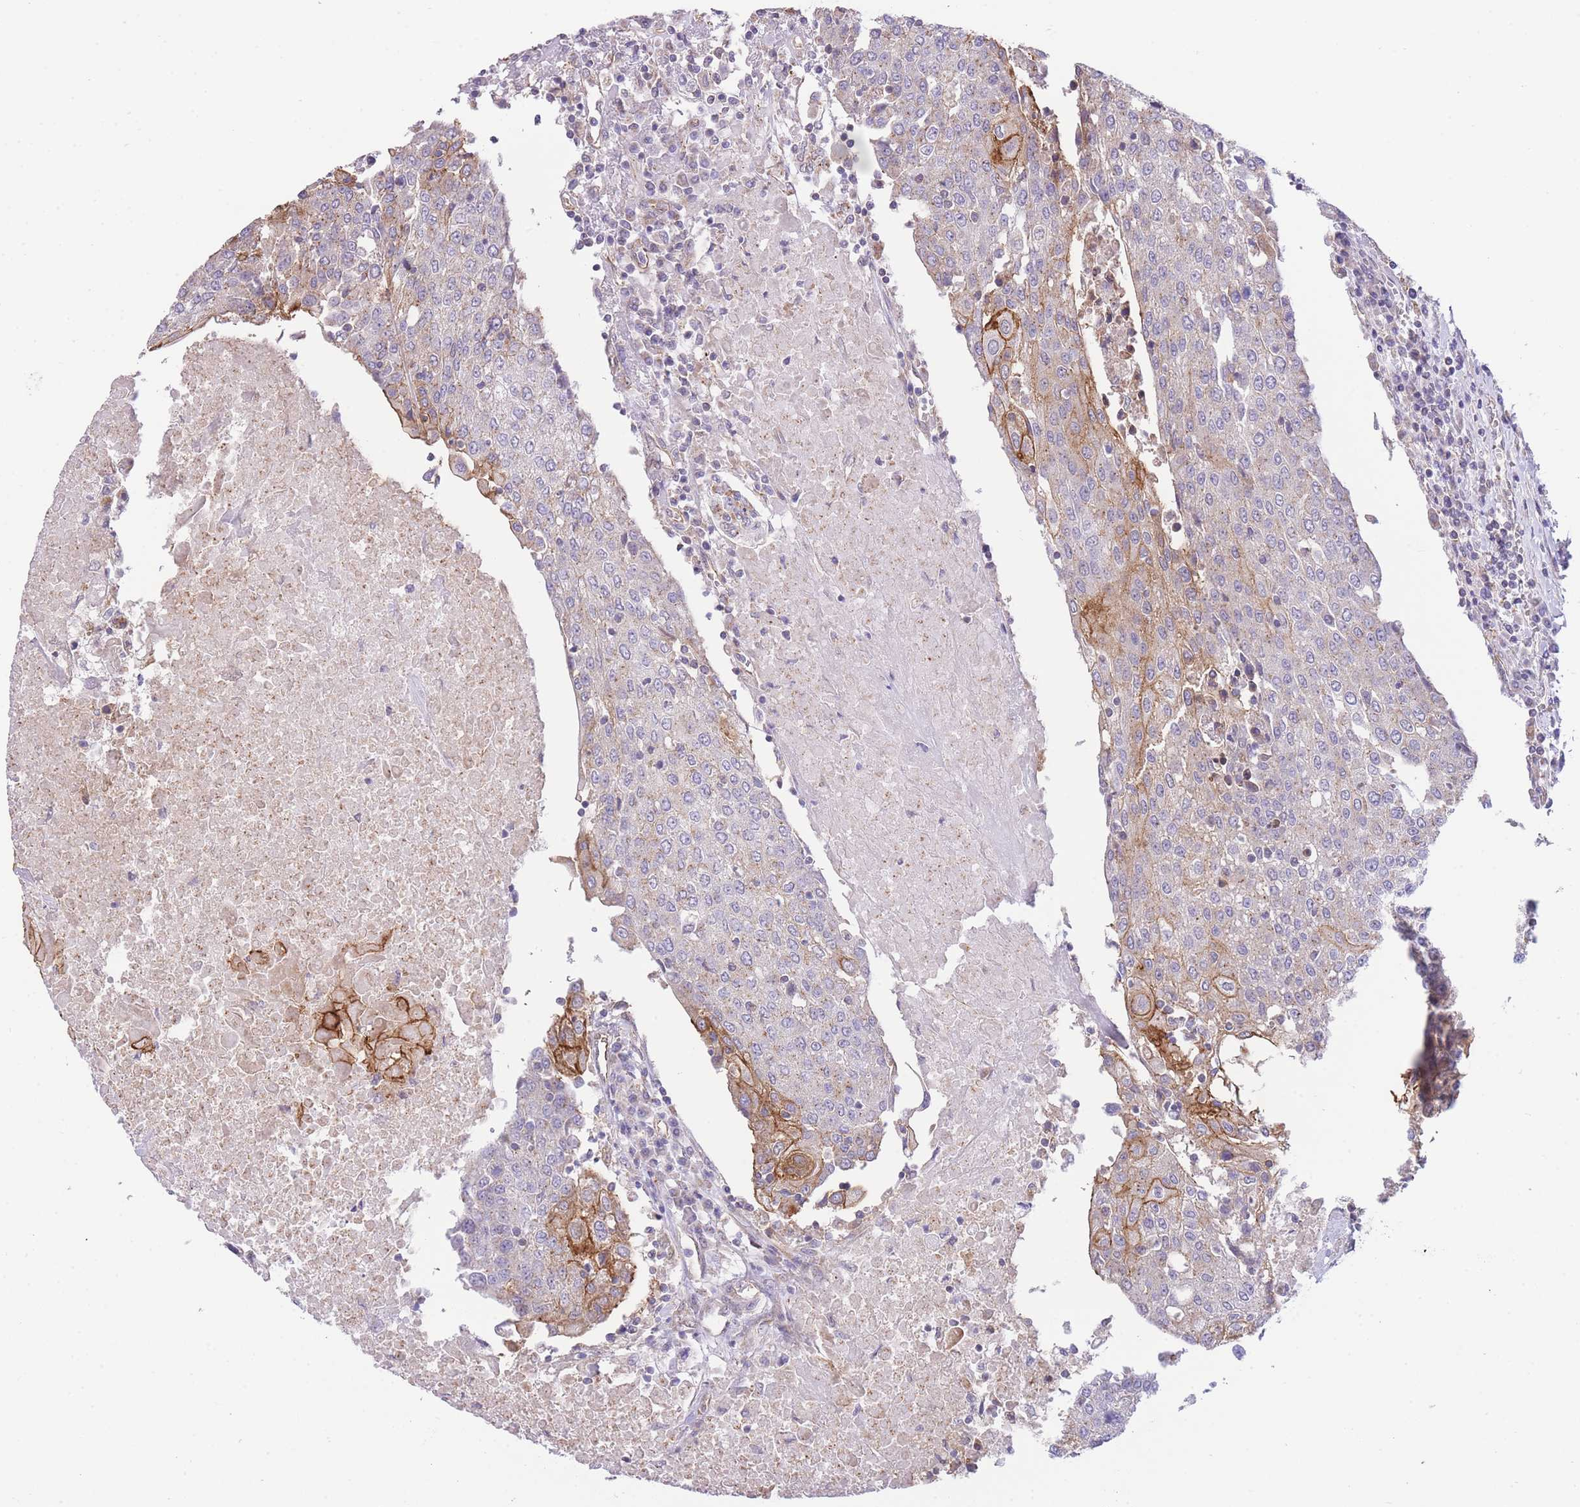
{"staining": {"intensity": "strong", "quantity": "<25%", "location": "cytoplasmic/membranous"}, "tissue": "urothelial cancer", "cell_type": "Tumor cells", "image_type": "cancer", "snomed": [{"axis": "morphology", "description": "Urothelial carcinoma, High grade"}, {"axis": "topography", "description": "Urinary bladder"}], "caption": "DAB (3,3'-diaminobenzidine) immunohistochemical staining of urothelial cancer shows strong cytoplasmic/membranous protein staining in approximately <25% of tumor cells.", "gene": "CTBP1", "patient": {"sex": "female", "age": 85}}